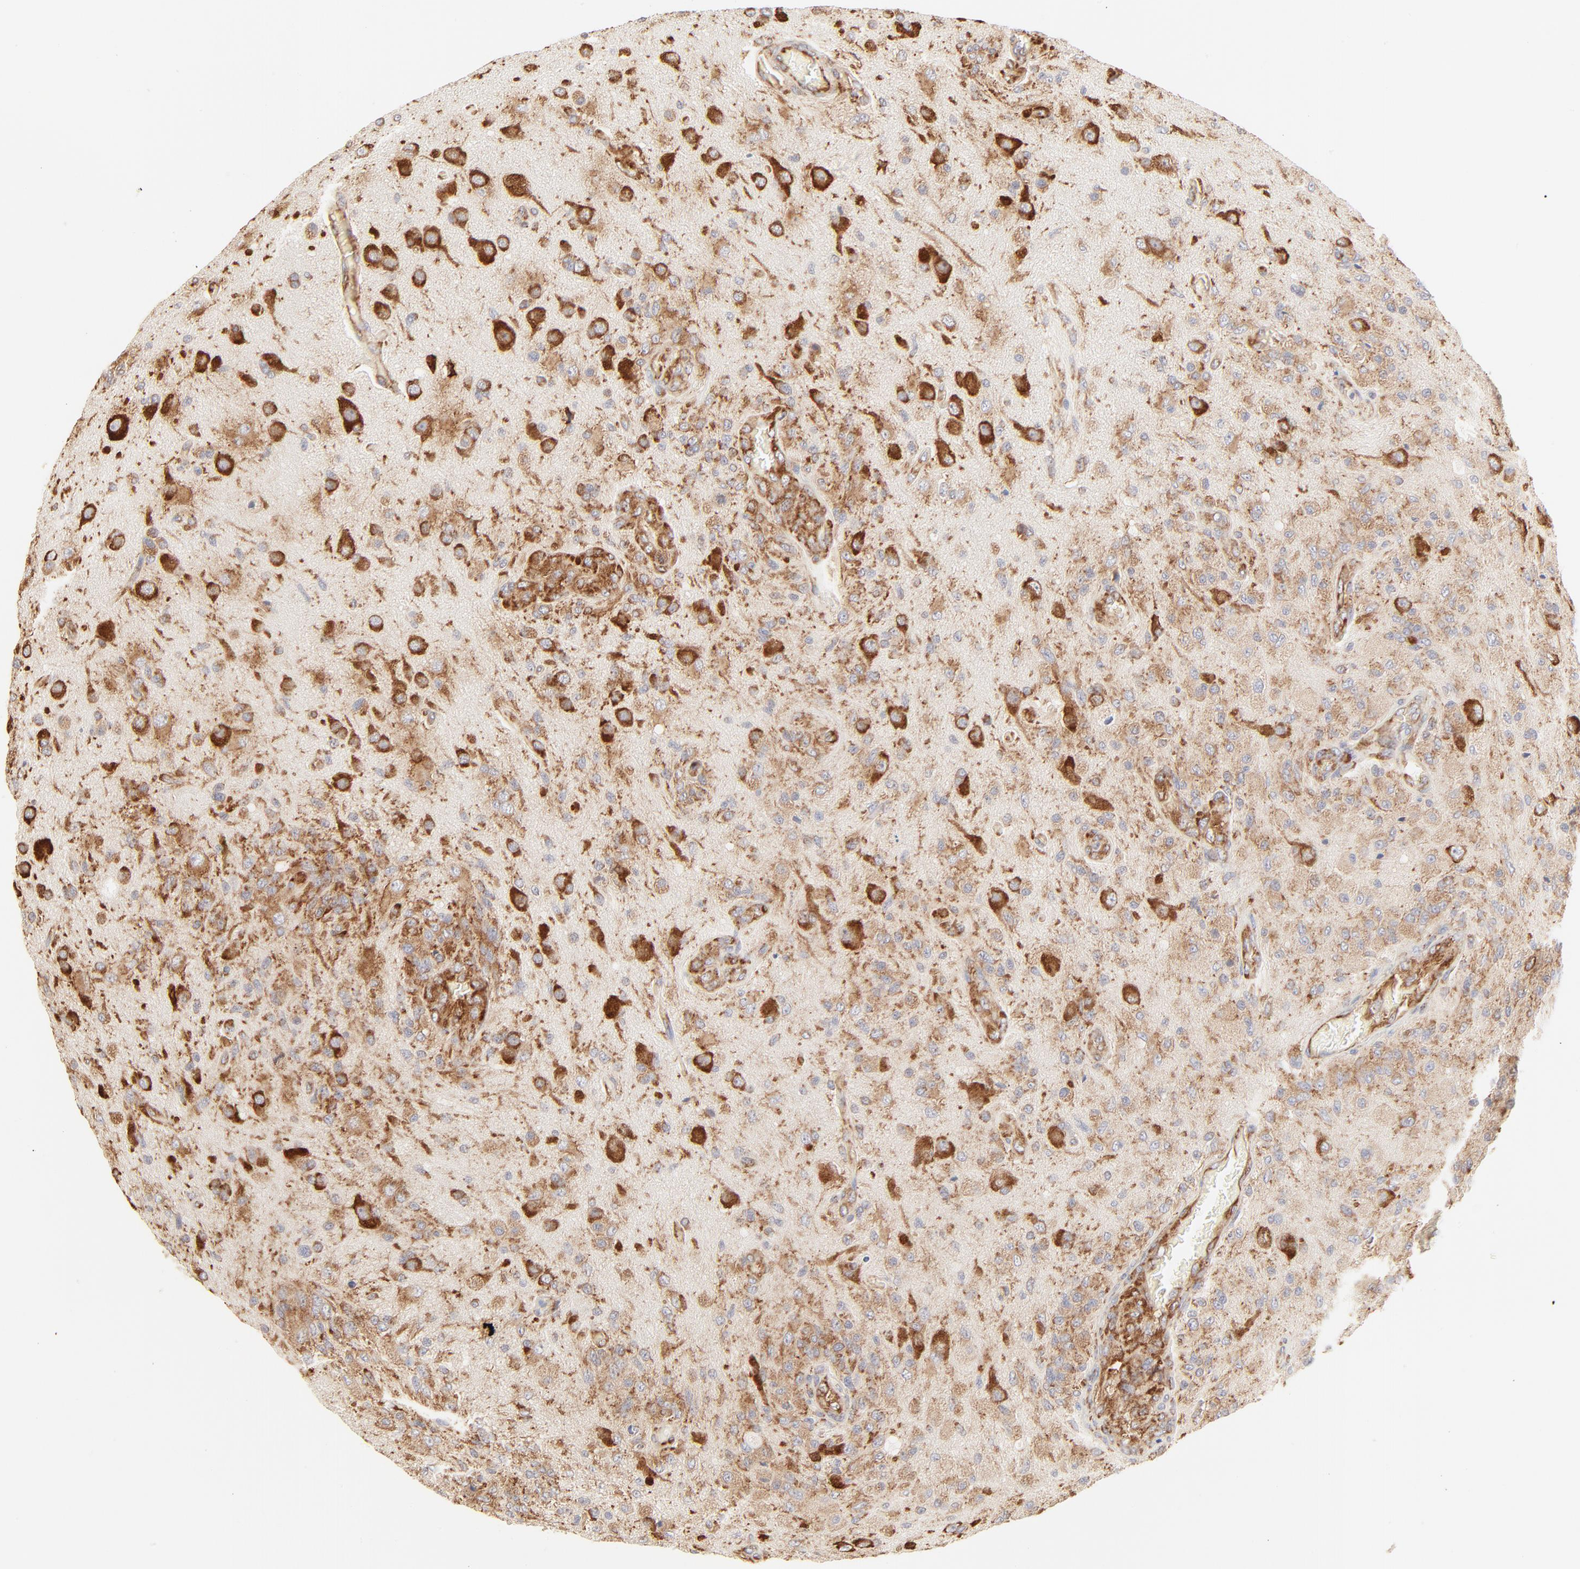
{"staining": {"intensity": "weak", "quantity": ">75%", "location": "cytoplasmic/membranous"}, "tissue": "glioma", "cell_type": "Tumor cells", "image_type": "cancer", "snomed": [{"axis": "morphology", "description": "Normal tissue, NOS"}, {"axis": "morphology", "description": "Glioma, malignant, High grade"}, {"axis": "topography", "description": "Cerebral cortex"}], "caption": "Glioma was stained to show a protein in brown. There is low levels of weak cytoplasmic/membranous positivity in approximately >75% of tumor cells. (DAB (3,3'-diaminobenzidine) IHC, brown staining for protein, blue staining for nuclei).", "gene": "RPS20", "patient": {"sex": "male", "age": 77}}